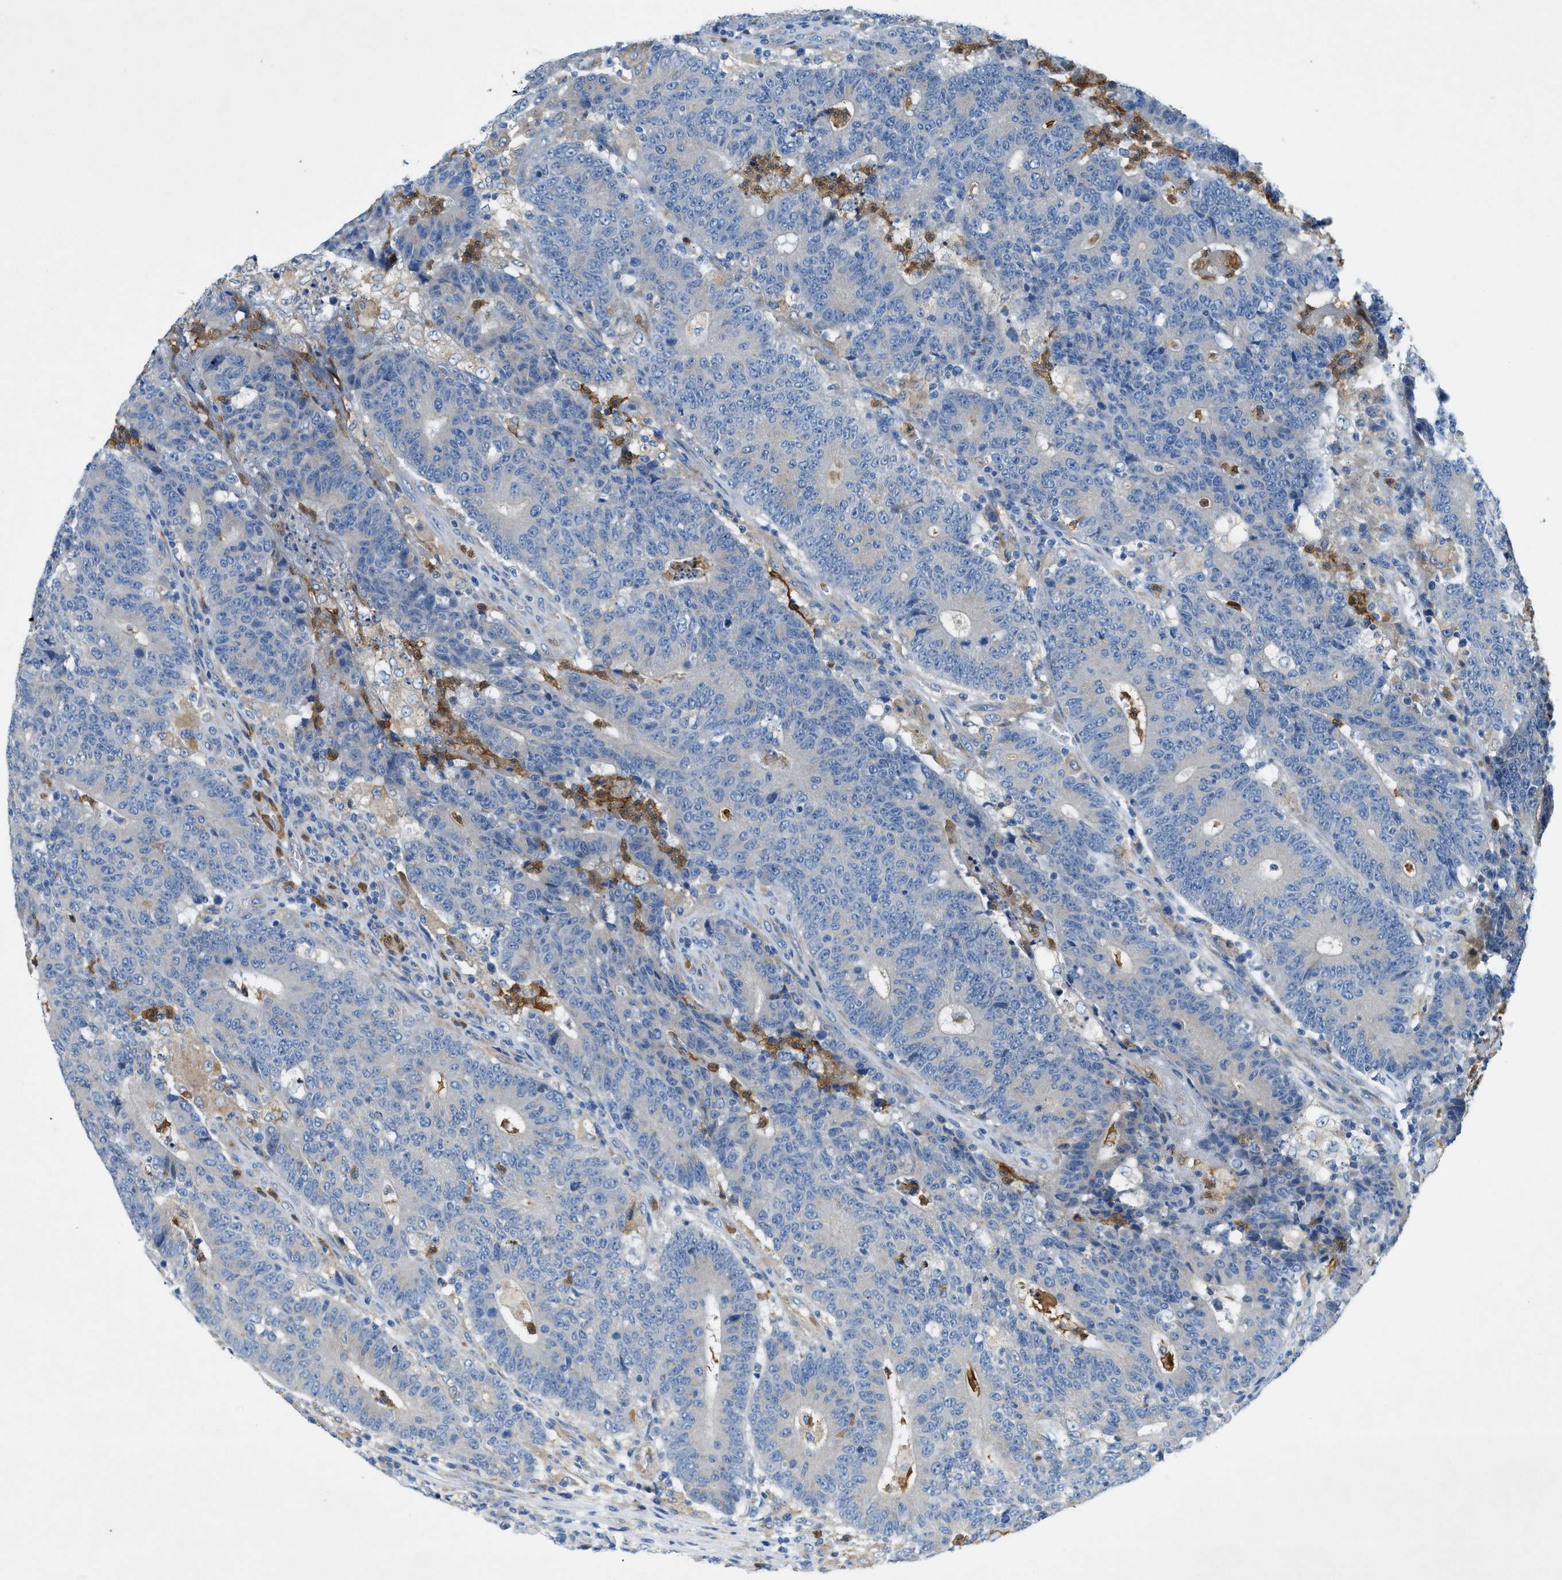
{"staining": {"intensity": "negative", "quantity": "none", "location": "none"}, "tissue": "colorectal cancer", "cell_type": "Tumor cells", "image_type": "cancer", "snomed": [{"axis": "morphology", "description": "Normal tissue, NOS"}, {"axis": "morphology", "description": "Adenocarcinoma, NOS"}, {"axis": "topography", "description": "Colon"}], "caption": "An image of colorectal cancer (adenocarcinoma) stained for a protein demonstrates no brown staining in tumor cells.", "gene": "ZDHHC13", "patient": {"sex": "female", "age": 75}}